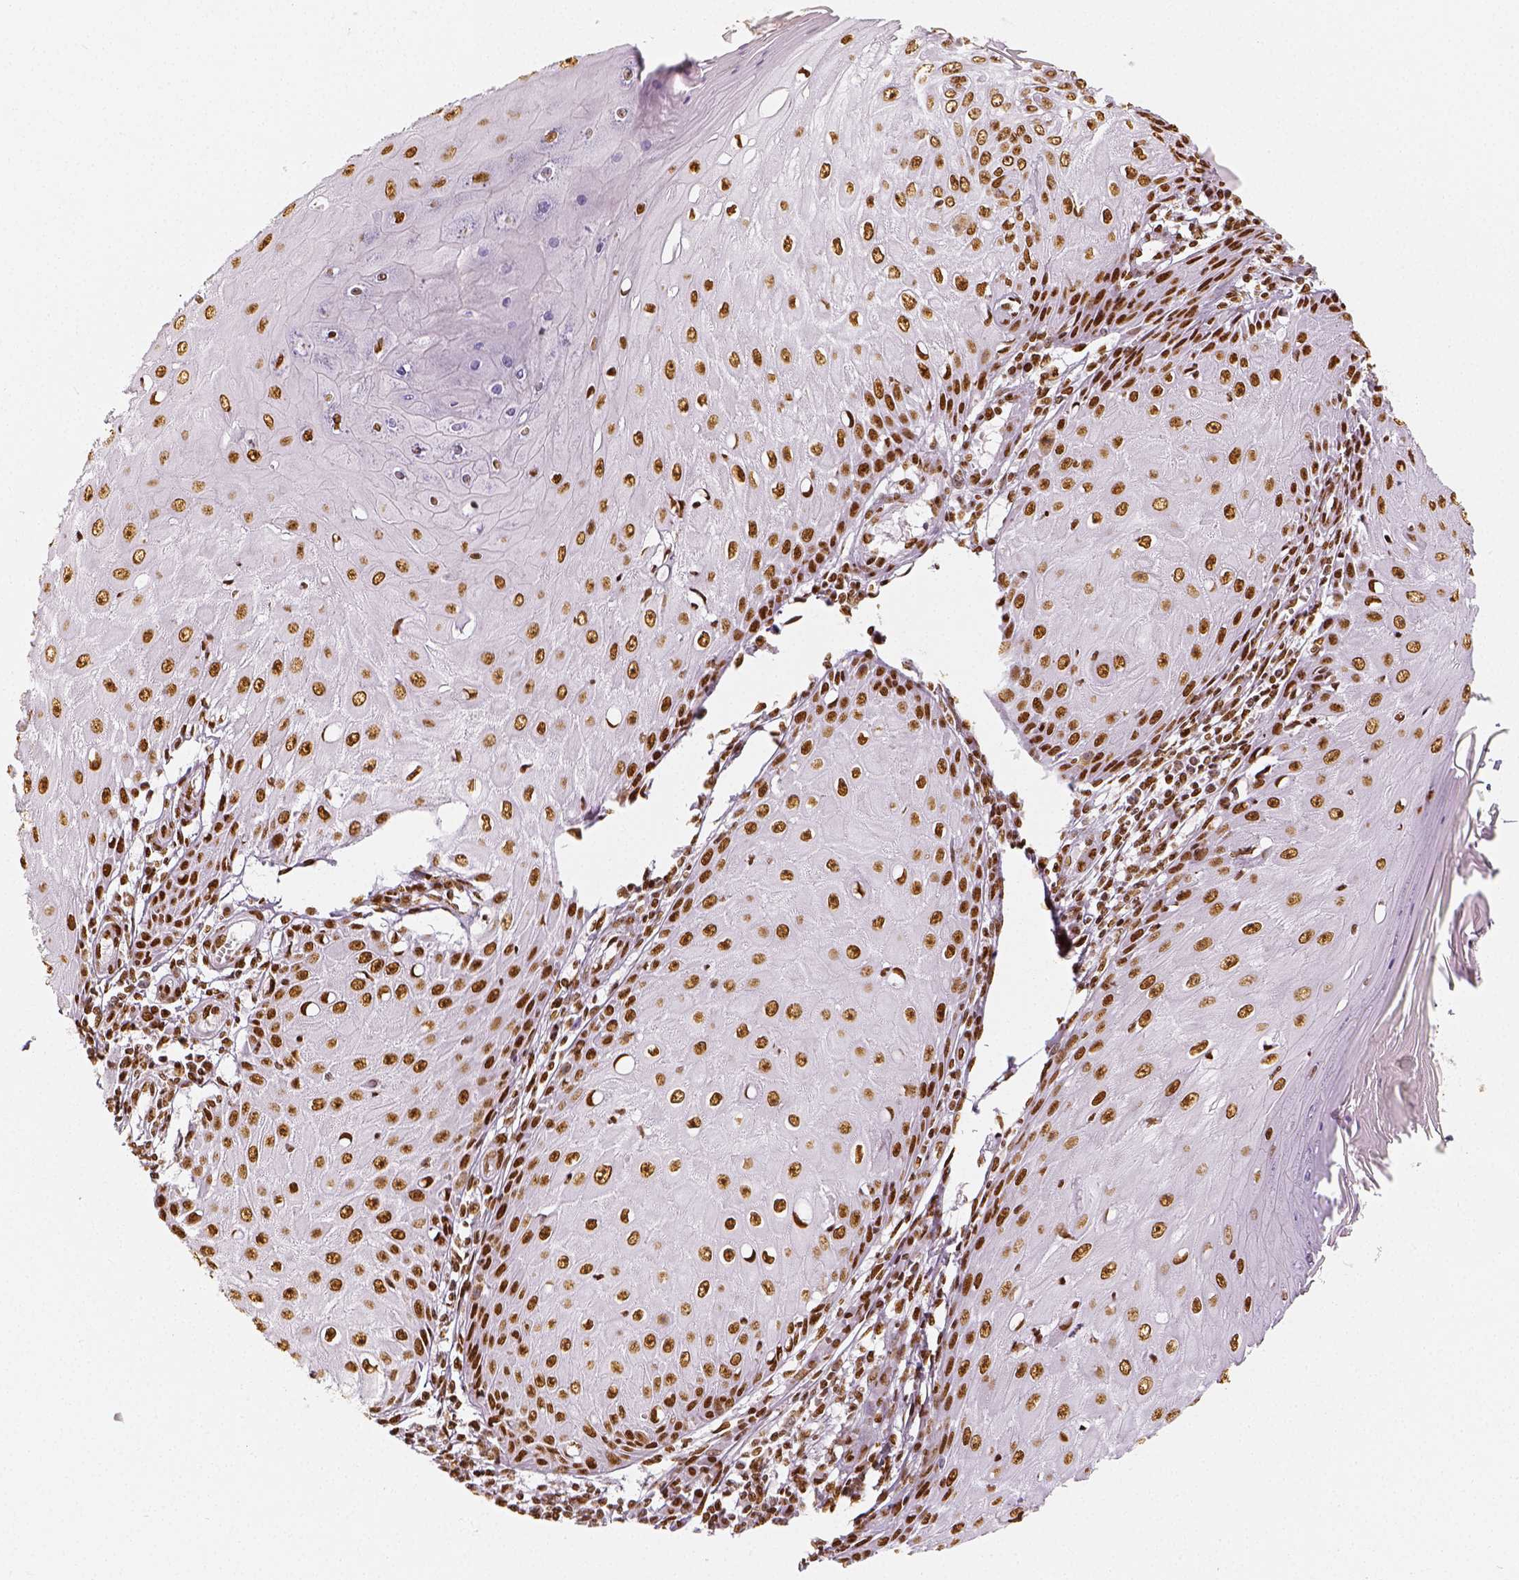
{"staining": {"intensity": "moderate", "quantity": ">75%", "location": "nuclear"}, "tissue": "skin cancer", "cell_type": "Tumor cells", "image_type": "cancer", "snomed": [{"axis": "morphology", "description": "Squamous cell carcinoma, NOS"}, {"axis": "topography", "description": "Skin"}], "caption": "Immunohistochemistry (IHC) staining of skin cancer (squamous cell carcinoma), which displays medium levels of moderate nuclear staining in about >75% of tumor cells indicating moderate nuclear protein expression. The staining was performed using DAB (3,3'-diaminobenzidine) (brown) for protein detection and nuclei were counterstained in hematoxylin (blue).", "gene": "KDM5B", "patient": {"sex": "female", "age": 73}}